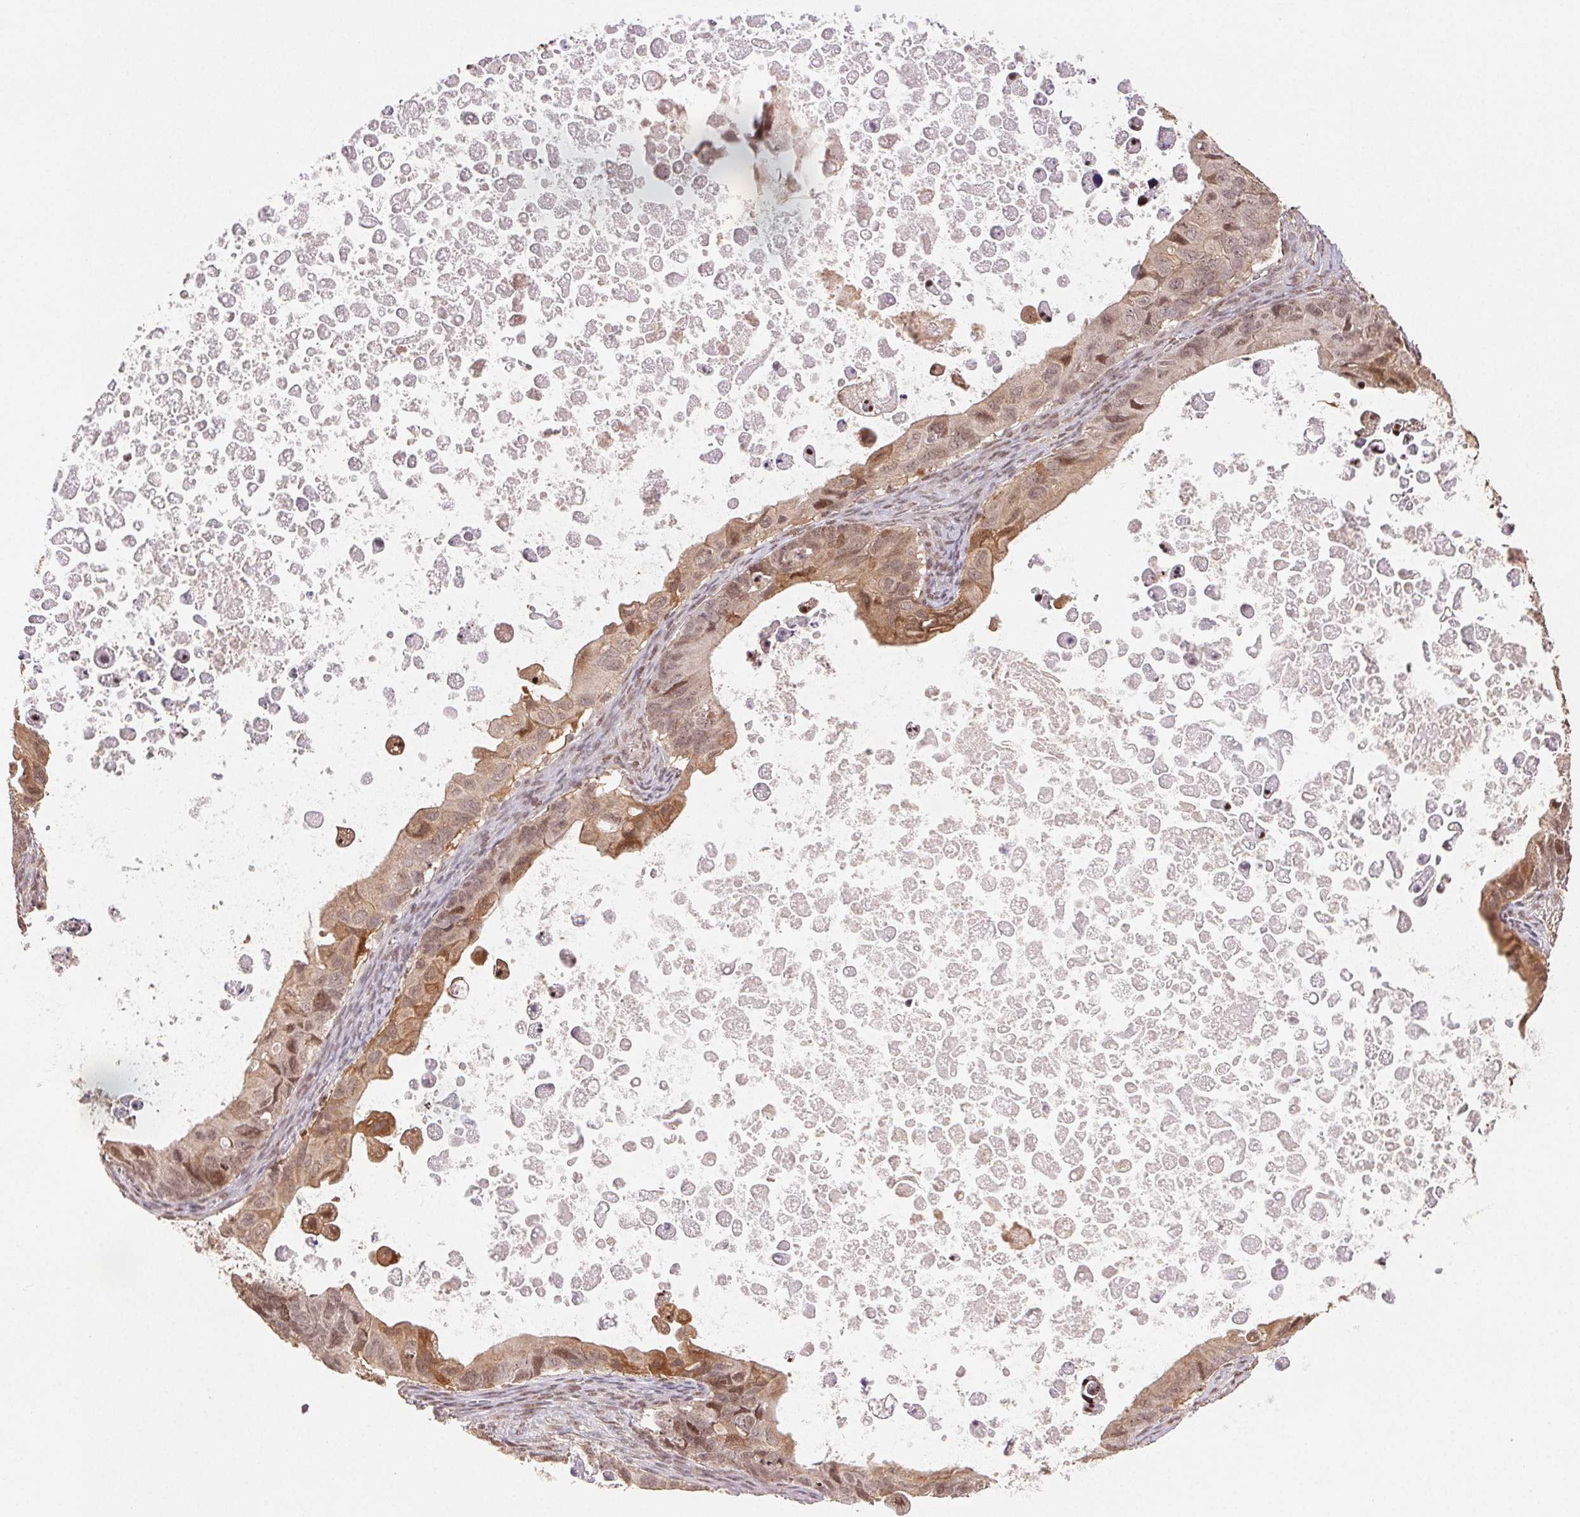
{"staining": {"intensity": "moderate", "quantity": ">75%", "location": "cytoplasmic/membranous,nuclear"}, "tissue": "ovarian cancer", "cell_type": "Tumor cells", "image_type": "cancer", "snomed": [{"axis": "morphology", "description": "Cystadenocarcinoma, mucinous, NOS"}, {"axis": "topography", "description": "Ovary"}], "caption": "Immunohistochemical staining of human ovarian mucinous cystadenocarcinoma exhibits moderate cytoplasmic/membranous and nuclear protein positivity in about >75% of tumor cells.", "gene": "MAPKAPK2", "patient": {"sex": "female", "age": 64}}